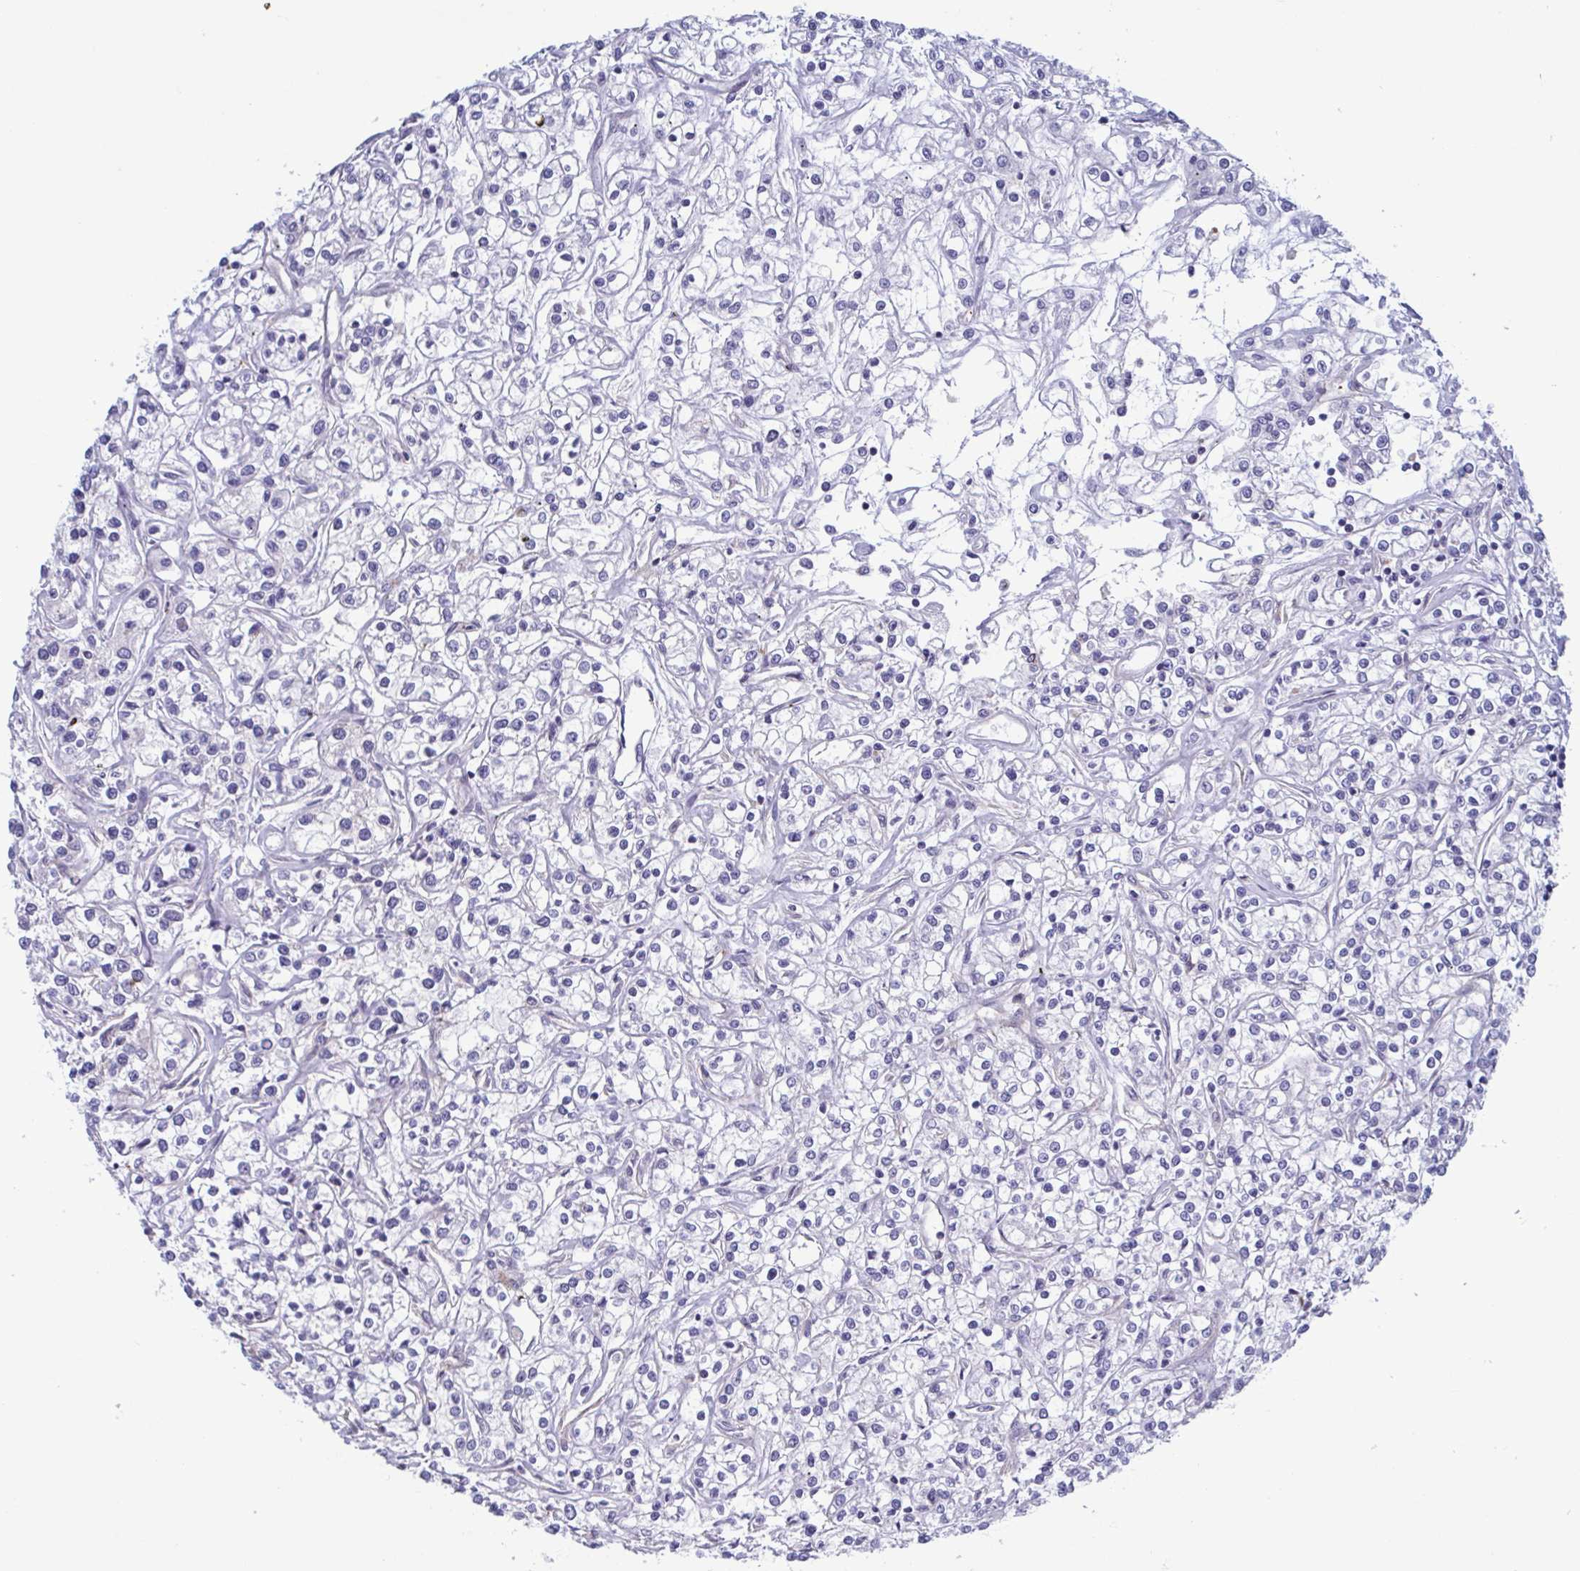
{"staining": {"intensity": "negative", "quantity": "none", "location": "none"}, "tissue": "renal cancer", "cell_type": "Tumor cells", "image_type": "cancer", "snomed": [{"axis": "morphology", "description": "Adenocarcinoma, NOS"}, {"axis": "topography", "description": "Kidney"}], "caption": "This photomicrograph is of renal adenocarcinoma stained with IHC to label a protein in brown with the nuclei are counter-stained blue. There is no staining in tumor cells. (DAB immunohistochemistry with hematoxylin counter stain).", "gene": "LRRC38", "patient": {"sex": "female", "age": 59}}